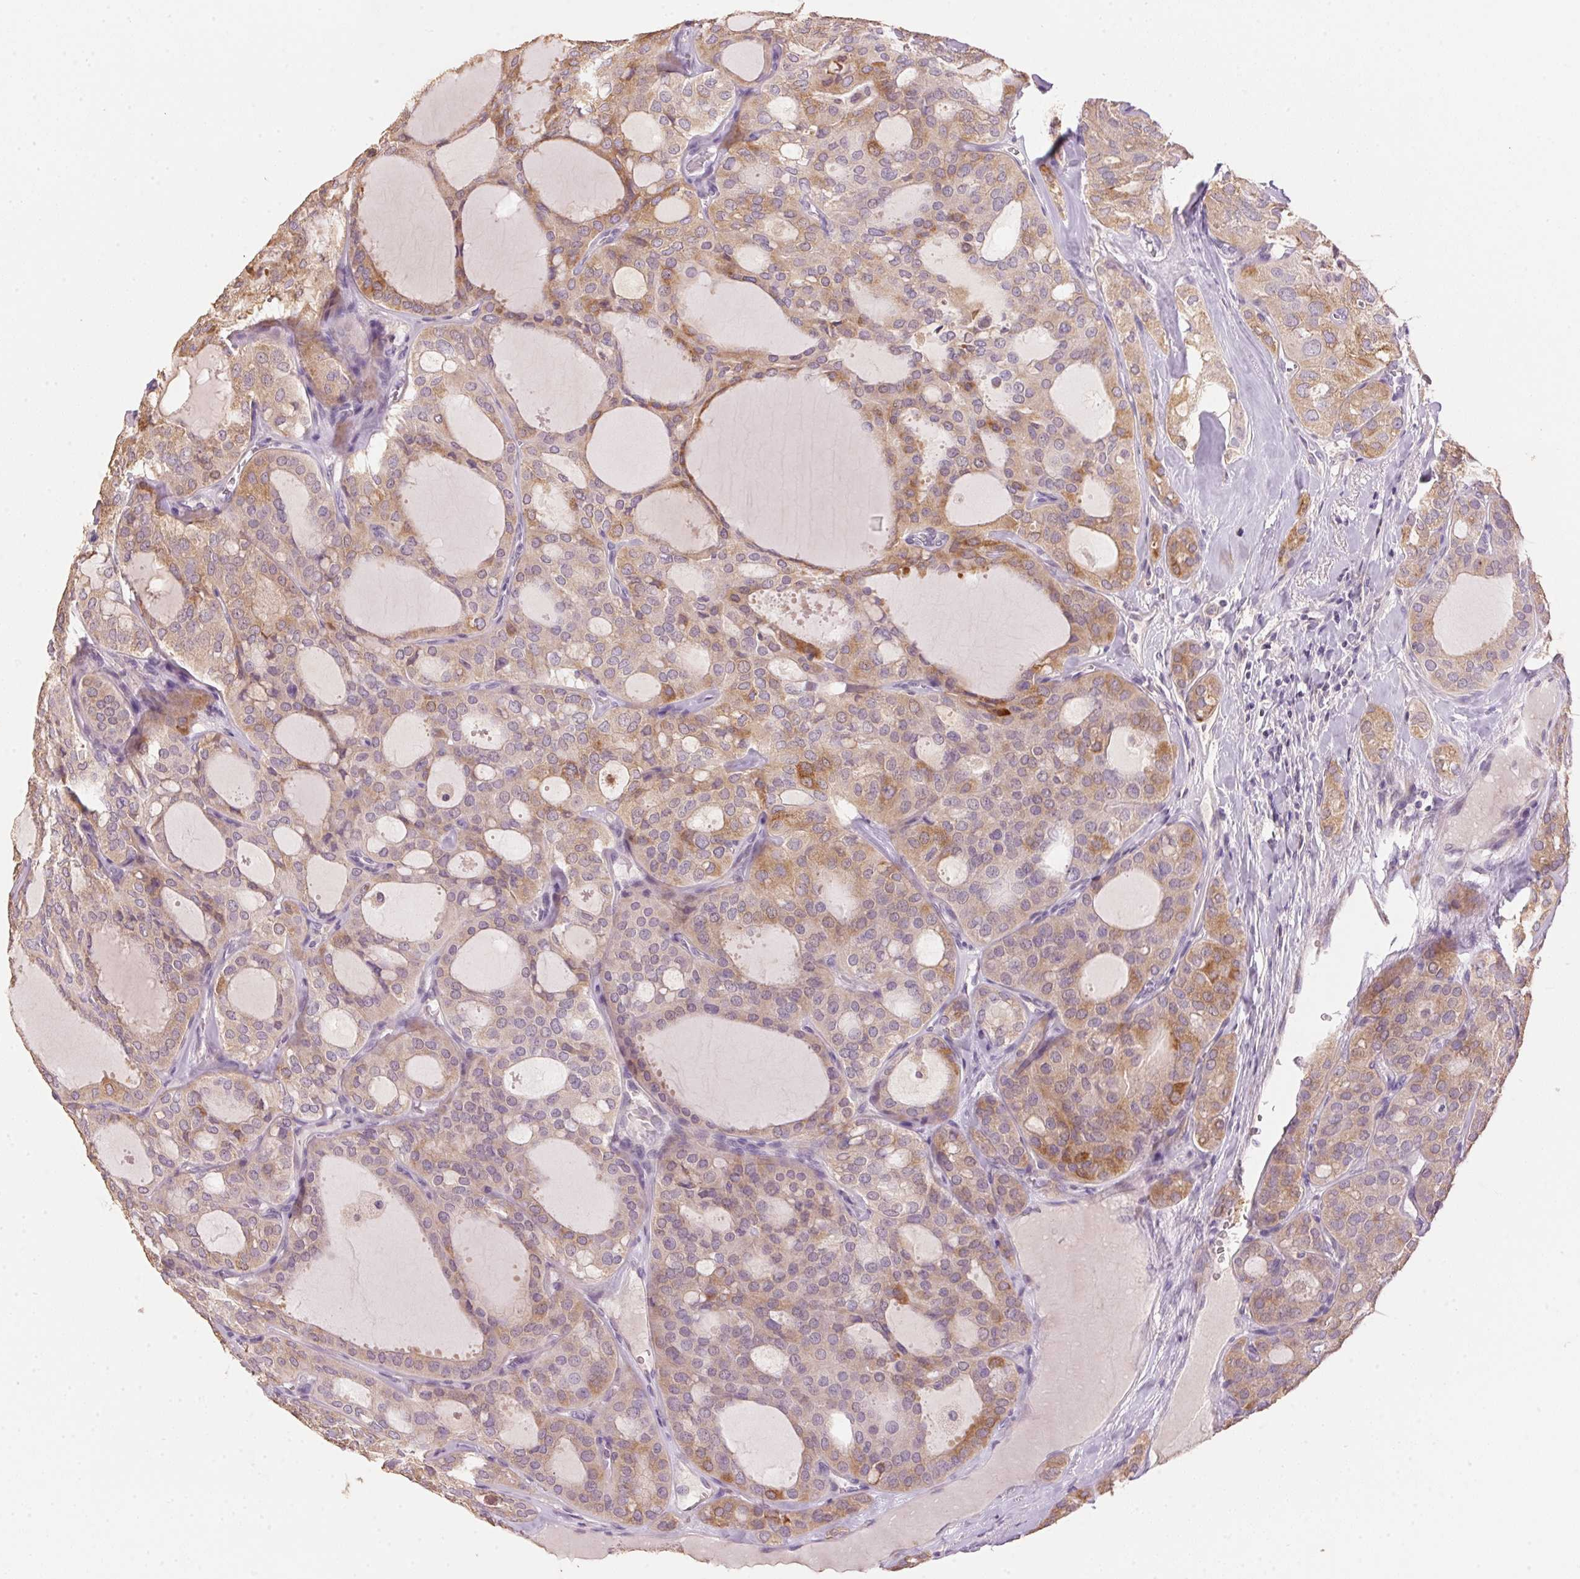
{"staining": {"intensity": "weak", "quantity": "25%-75%", "location": "cytoplasmic/membranous"}, "tissue": "thyroid cancer", "cell_type": "Tumor cells", "image_type": "cancer", "snomed": [{"axis": "morphology", "description": "Follicular adenoma carcinoma, NOS"}, {"axis": "topography", "description": "Thyroid gland"}], "caption": "This micrograph displays immunohistochemistry (IHC) staining of follicular adenoma carcinoma (thyroid), with low weak cytoplasmic/membranous positivity in about 25%-75% of tumor cells.", "gene": "LYZL6", "patient": {"sex": "male", "age": 75}}